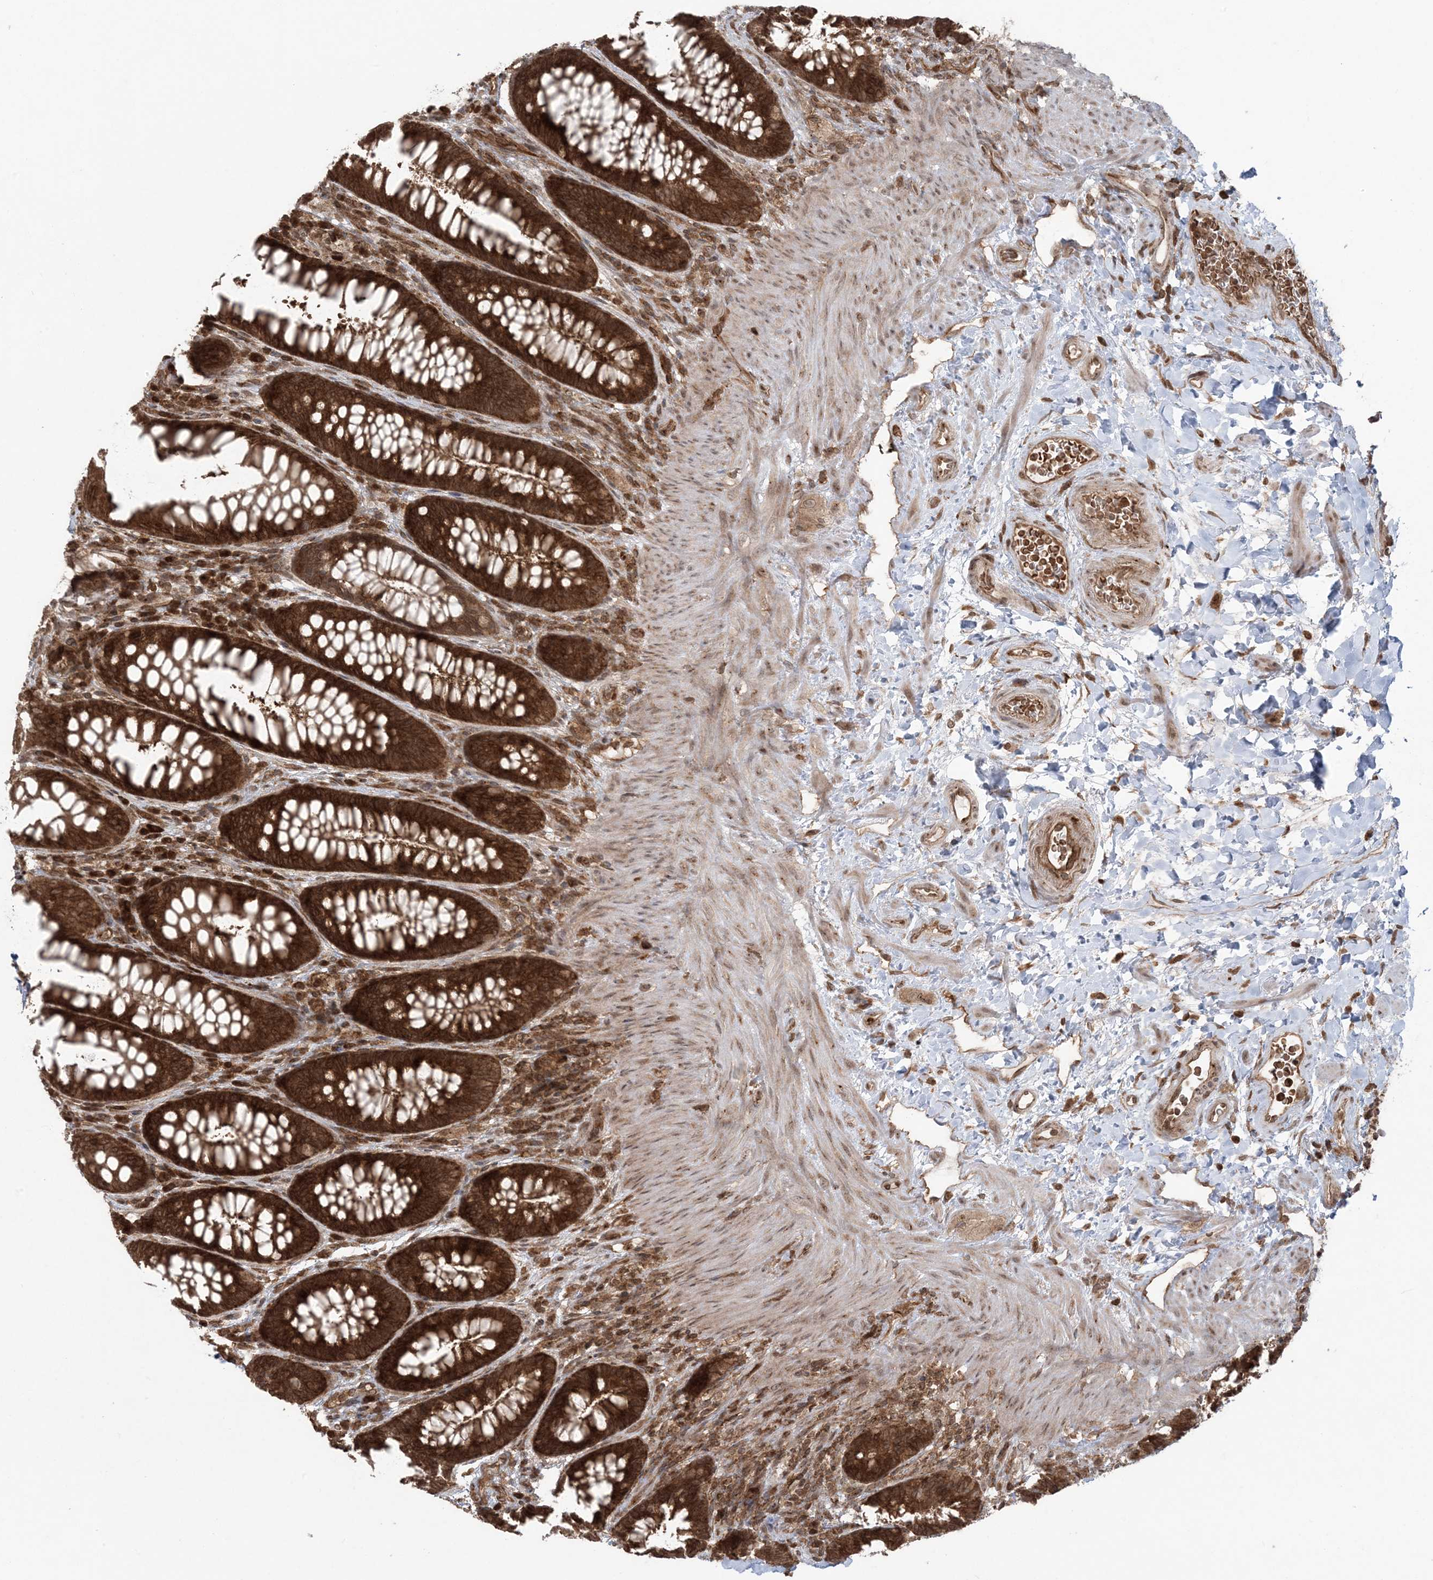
{"staining": {"intensity": "strong", "quantity": ">75%", "location": "cytoplasmic/membranous"}, "tissue": "rectum", "cell_type": "Glandular cells", "image_type": "normal", "snomed": [{"axis": "morphology", "description": "Normal tissue, NOS"}, {"axis": "topography", "description": "Rectum"}], "caption": "A photomicrograph of human rectum stained for a protein displays strong cytoplasmic/membranous brown staining in glandular cells.", "gene": "DDX19B", "patient": {"sex": "female", "age": 46}}